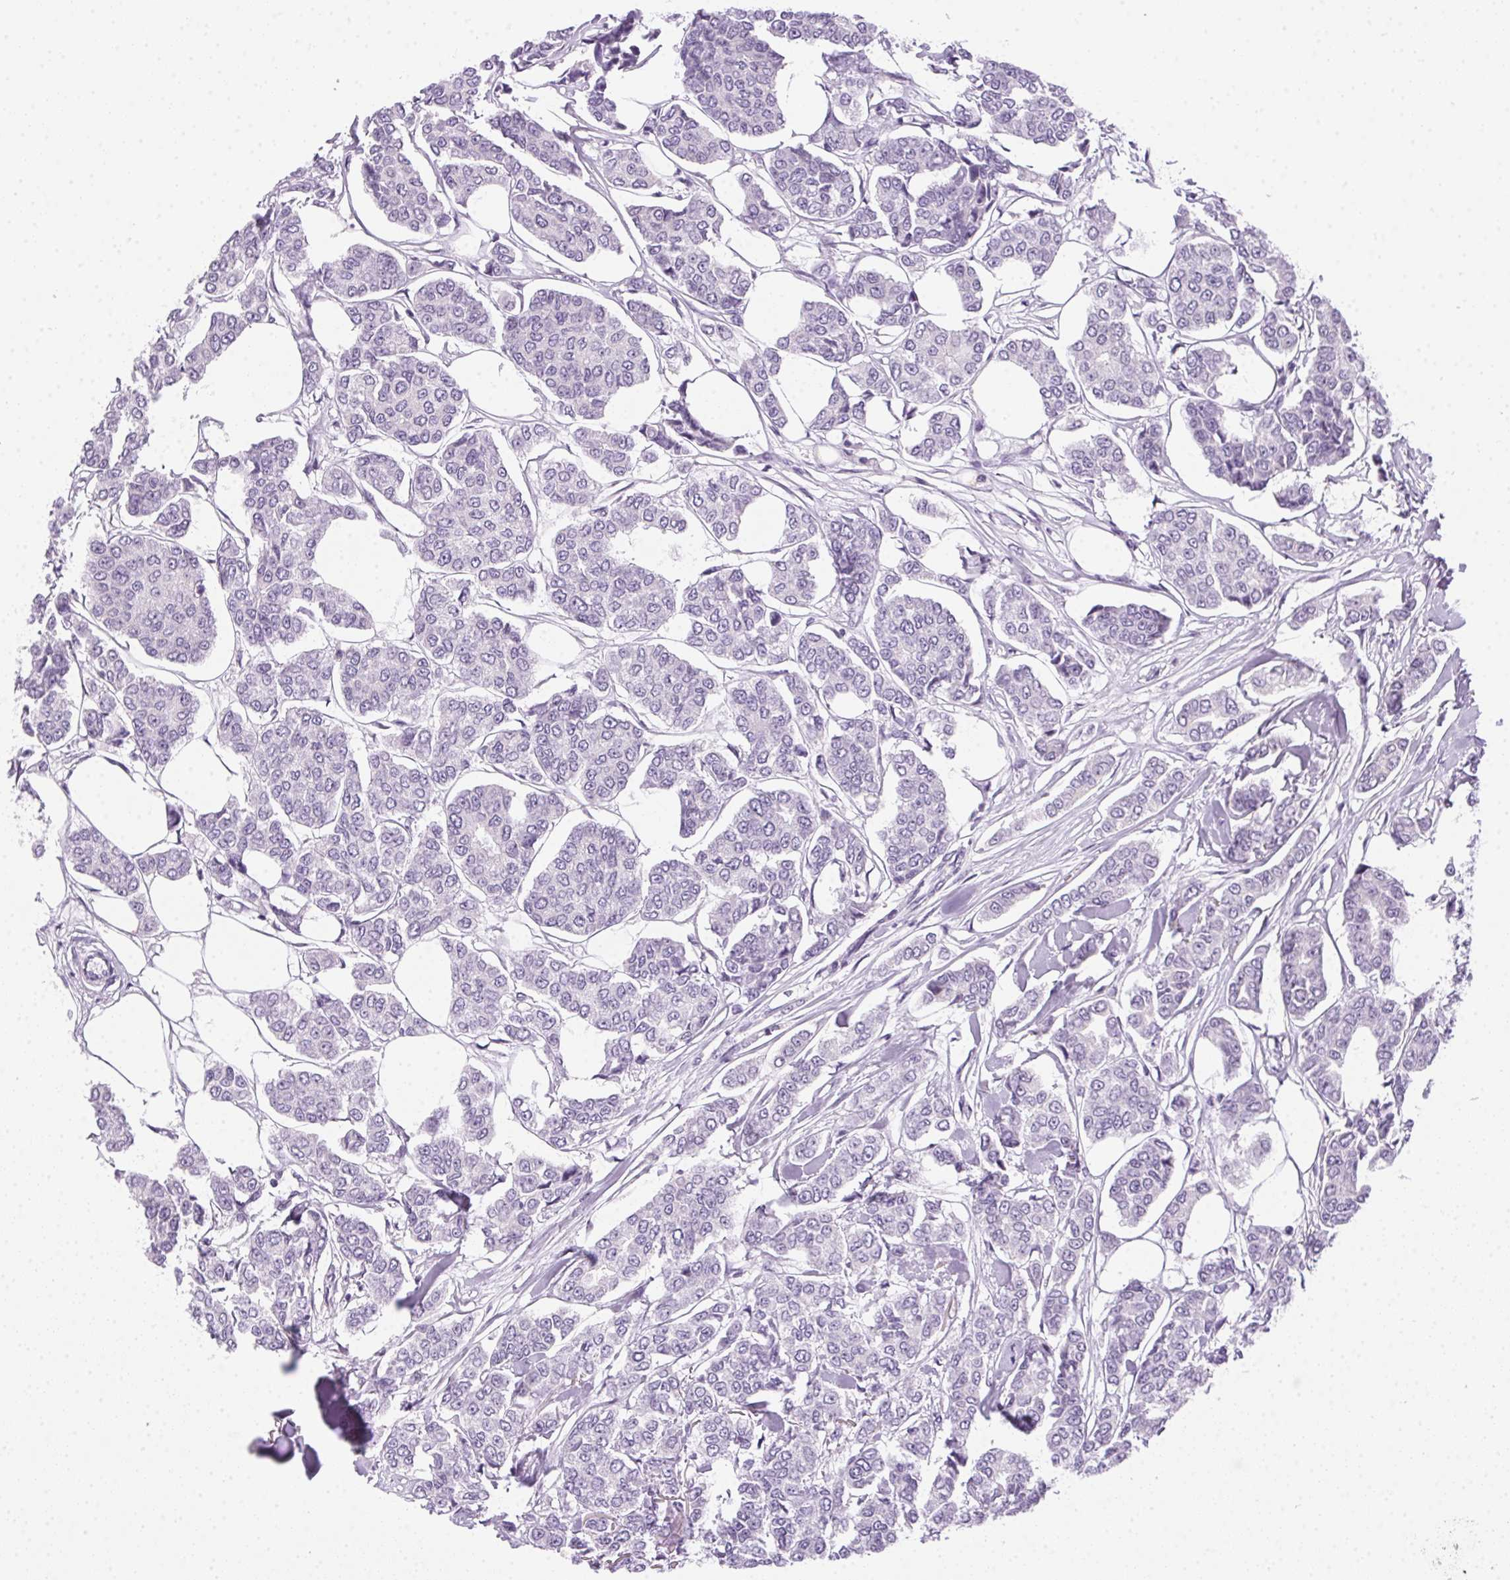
{"staining": {"intensity": "negative", "quantity": "none", "location": "none"}, "tissue": "breast cancer", "cell_type": "Tumor cells", "image_type": "cancer", "snomed": [{"axis": "morphology", "description": "Duct carcinoma"}, {"axis": "topography", "description": "Breast"}], "caption": "This is a image of immunohistochemistry (IHC) staining of intraductal carcinoma (breast), which shows no staining in tumor cells. The staining was performed using DAB (3,3'-diaminobenzidine) to visualize the protein expression in brown, while the nuclei were stained in blue with hematoxylin (Magnification: 20x).", "gene": "POPDC2", "patient": {"sex": "female", "age": 94}}